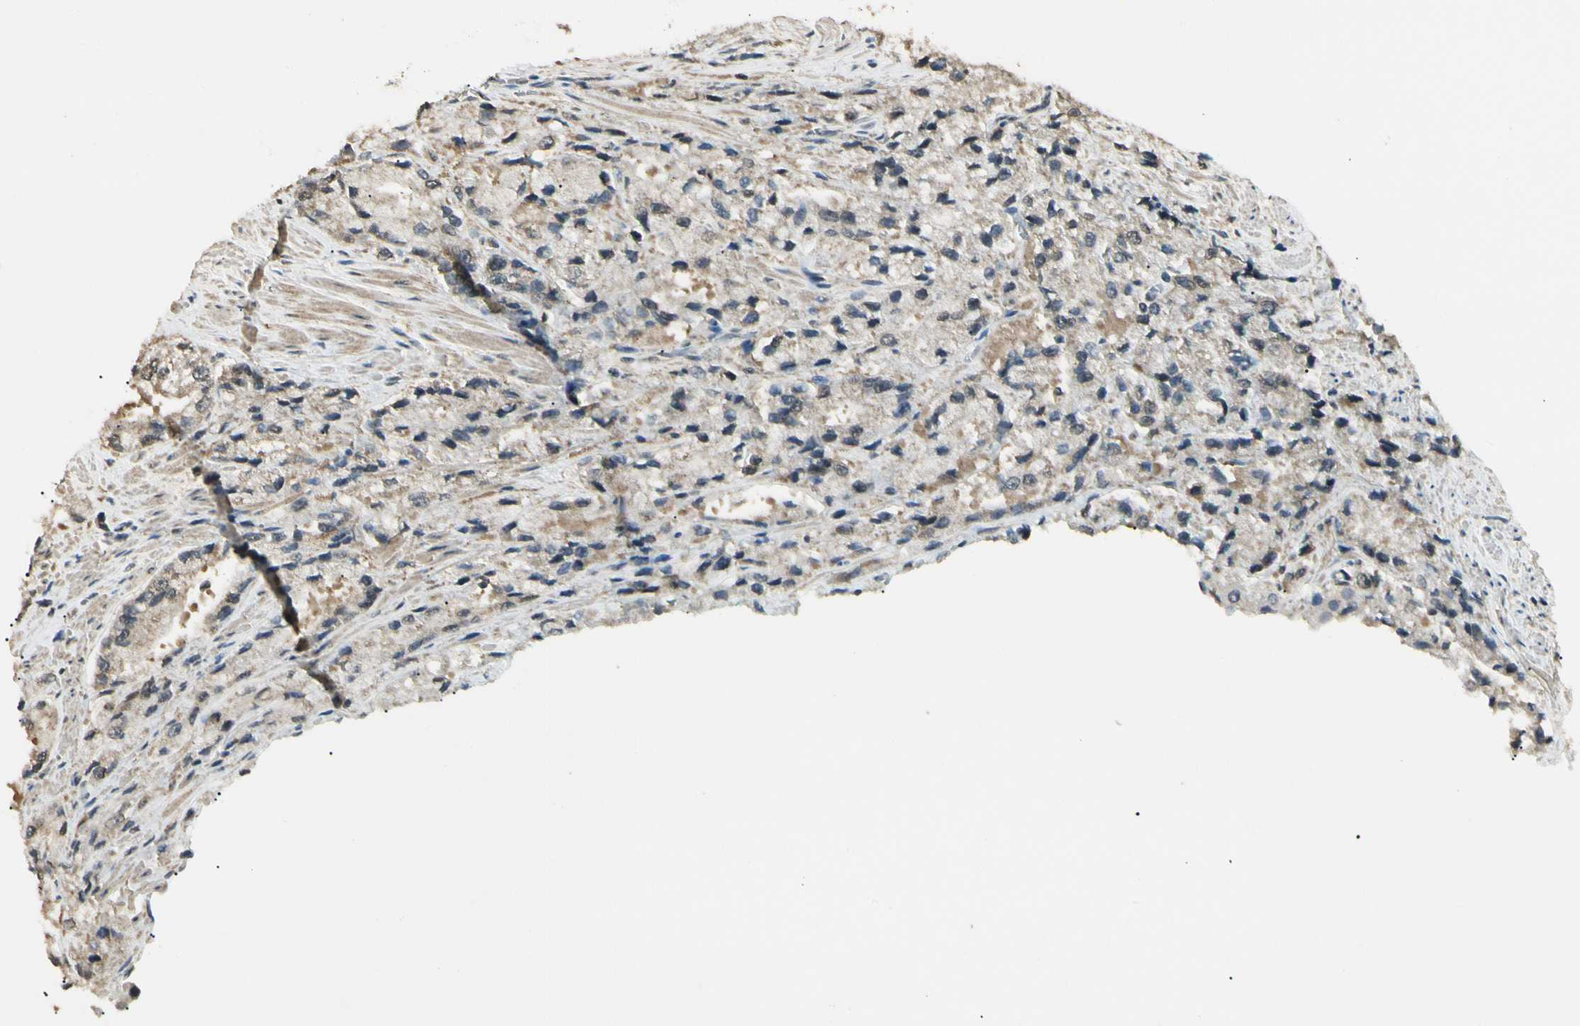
{"staining": {"intensity": "weak", "quantity": ">75%", "location": "cytoplasmic/membranous"}, "tissue": "prostate cancer", "cell_type": "Tumor cells", "image_type": "cancer", "snomed": [{"axis": "morphology", "description": "Adenocarcinoma, High grade"}, {"axis": "topography", "description": "Prostate"}], "caption": "An IHC photomicrograph of tumor tissue is shown. Protein staining in brown labels weak cytoplasmic/membranous positivity in high-grade adenocarcinoma (prostate) within tumor cells.", "gene": "SGCA", "patient": {"sex": "male", "age": 58}}